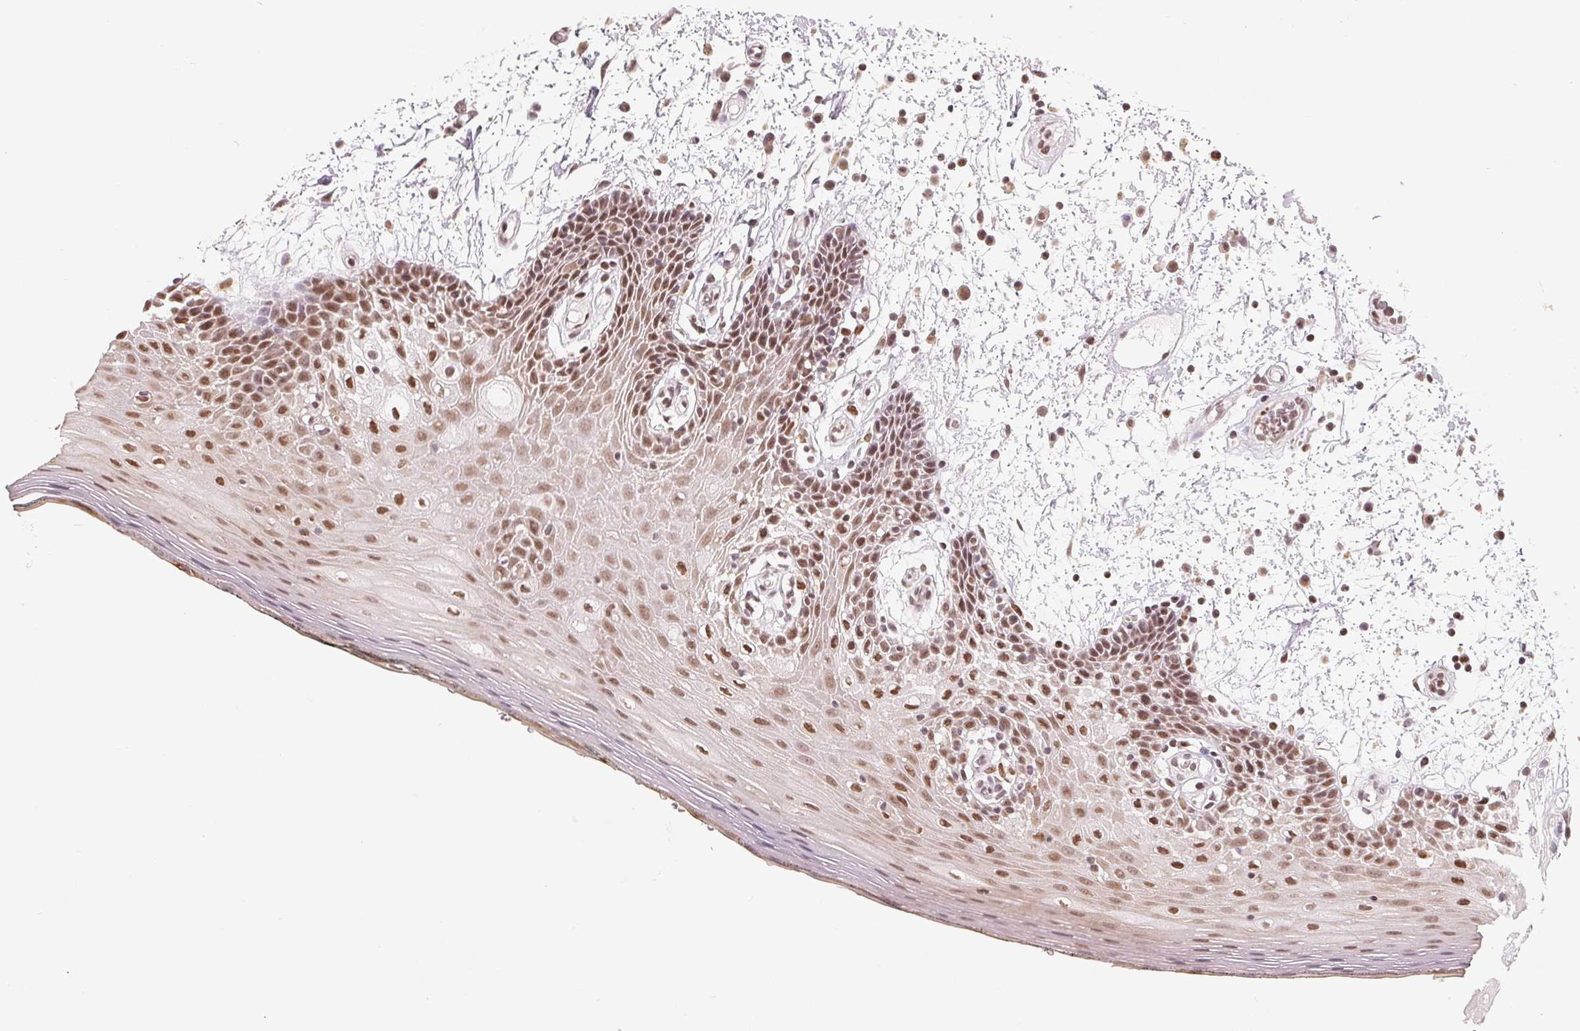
{"staining": {"intensity": "moderate", "quantity": ">75%", "location": "nuclear"}, "tissue": "oral mucosa", "cell_type": "Squamous epithelial cells", "image_type": "normal", "snomed": [{"axis": "morphology", "description": "Normal tissue, NOS"}, {"axis": "morphology", "description": "Squamous cell carcinoma, NOS"}, {"axis": "topography", "description": "Oral tissue"}, {"axis": "topography", "description": "Head-Neck"}], "caption": "This histopathology image demonstrates benign oral mucosa stained with immunohistochemistry to label a protein in brown. The nuclear of squamous epithelial cells show moderate positivity for the protein. Nuclei are counter-stained blue.", "gene": "CCDC138", "patient": {"sex": "male", "age": 52}}